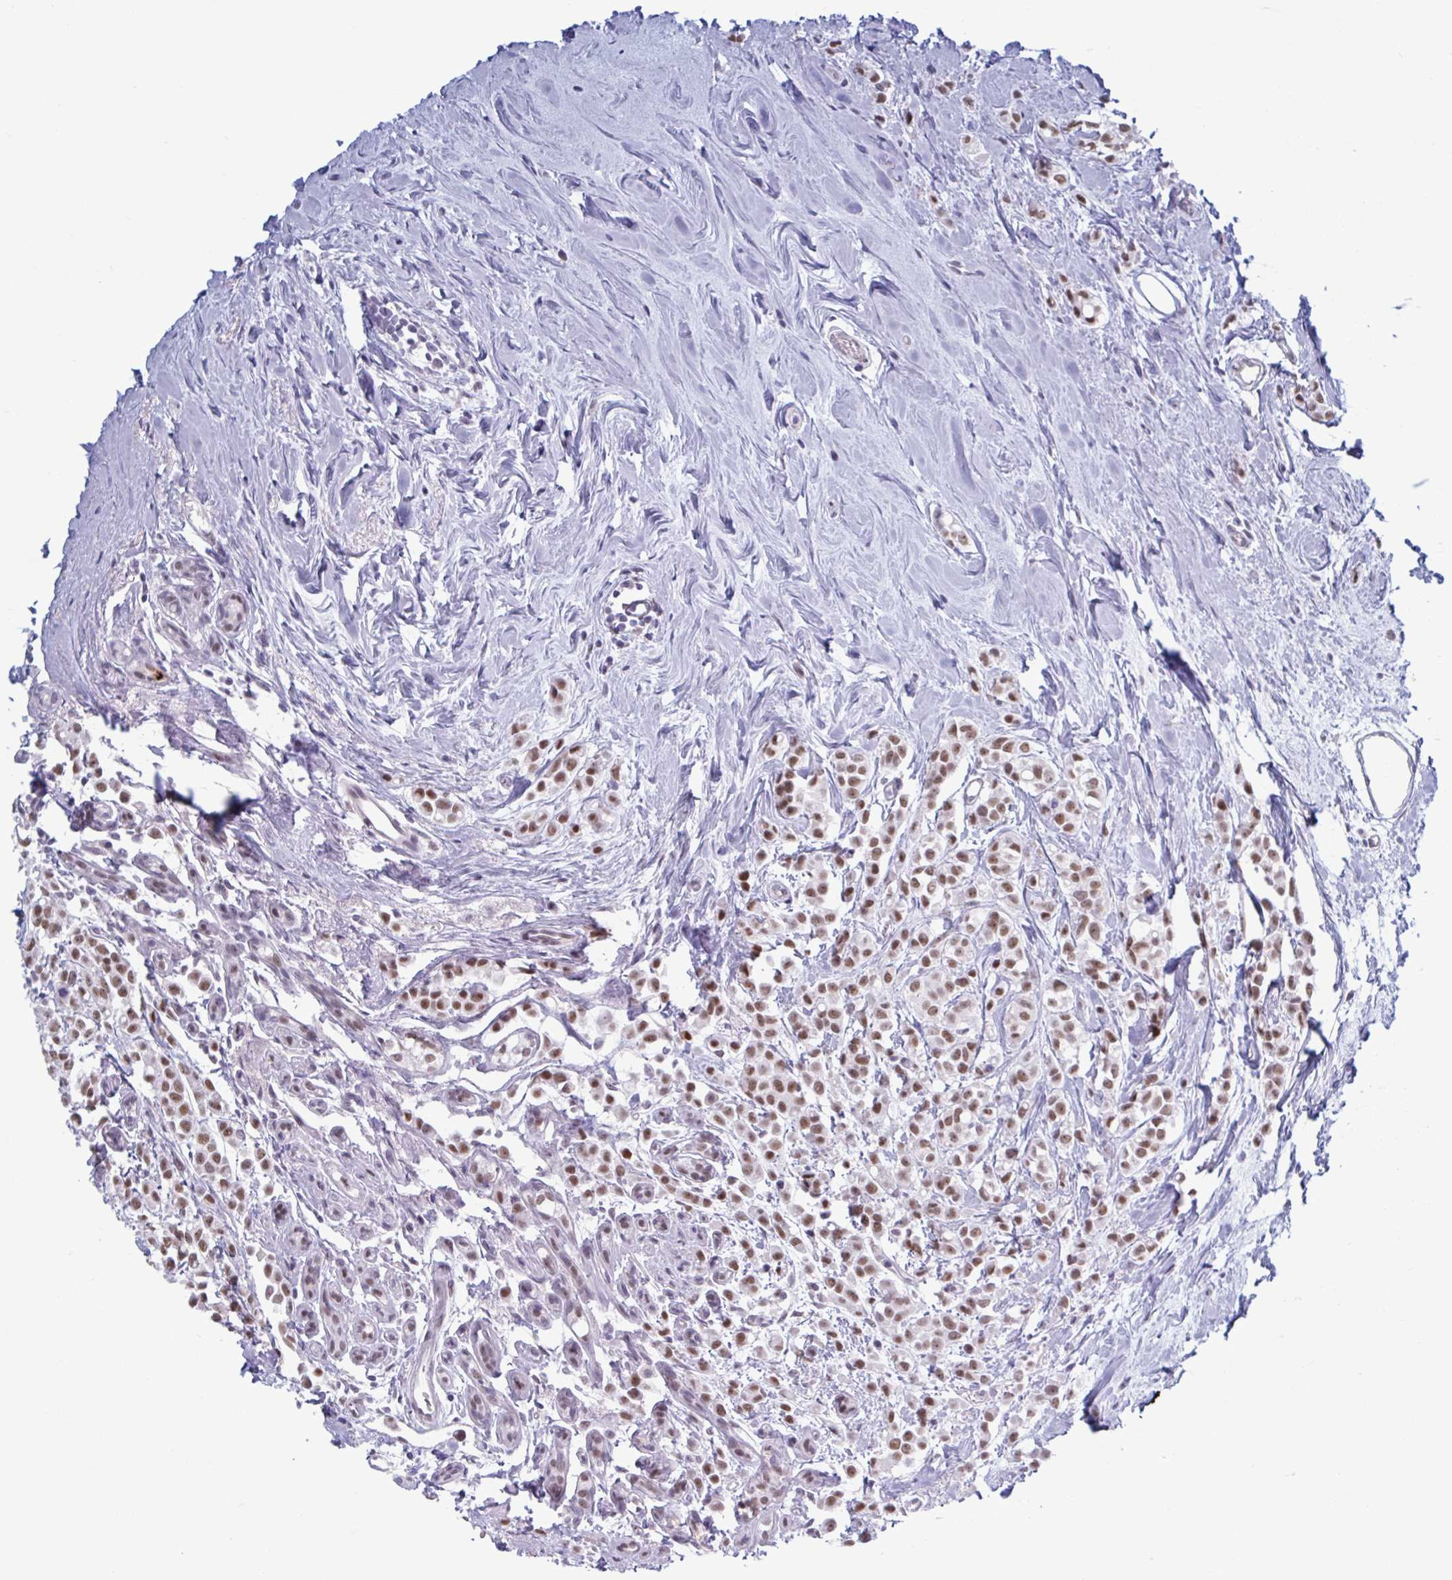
{"staining": {"intensity": "moderate", "quantity": ">75%", "location": "nuclear"}, "tissue": "breast cancer", "cell_type": "Tumor cells", "image_type": "cancer", "snomed": [{"axis": "morphology", "description": "Lobular carcinoma"}, {"axis": "topography", "description": "Breast"}], "caption": "Brown immunohistochemical staining in human breast cancer demonstrates moderate nuclear staining in approximately >75% of tumor cells. (Brightfield microscopy of DAB IHC at high magnification).", "gene": "MSMB", "patient": {"sex": "female", "age": 68}}